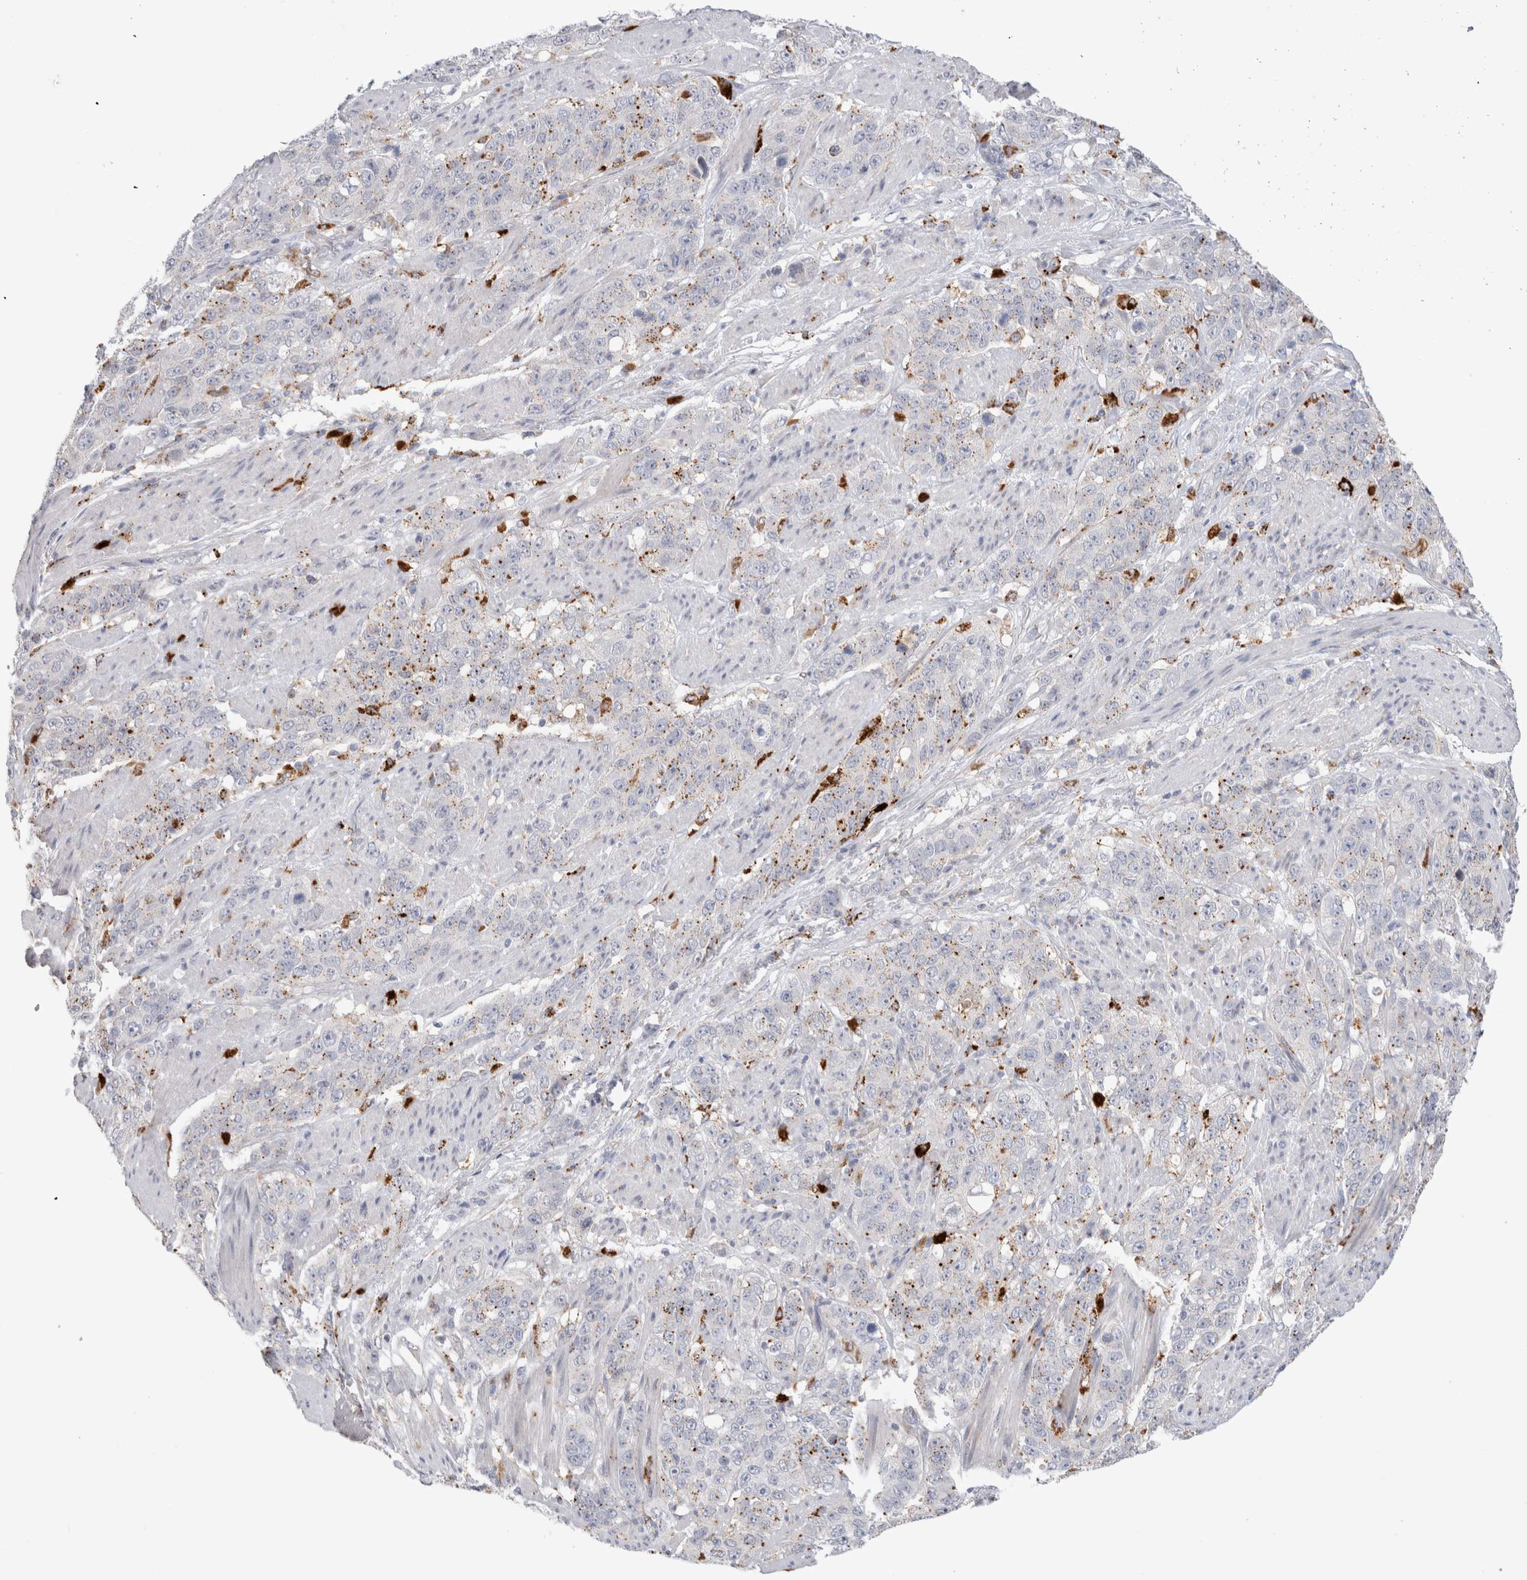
{"staining": {"intensity": "weak", "quantity": "<25%", "location": "cytoplasmic/membranous"}, "tissue": "stomach cancer", "cell_type": "Tumor cells", "image_type": "cancer", "snomed": [{"axis": "morphology", "description": "Adenocarcinoma, NOS"}, {"axis": "topography", "description": "Stomach"}], "caption": "This is a histopathology image of immunohistochemistry (IHC) staining of stomach cancer, which shows no expression in tumor cells.", "gene": "HPGDS", "patient": {"sex": "male", "age": 48}}